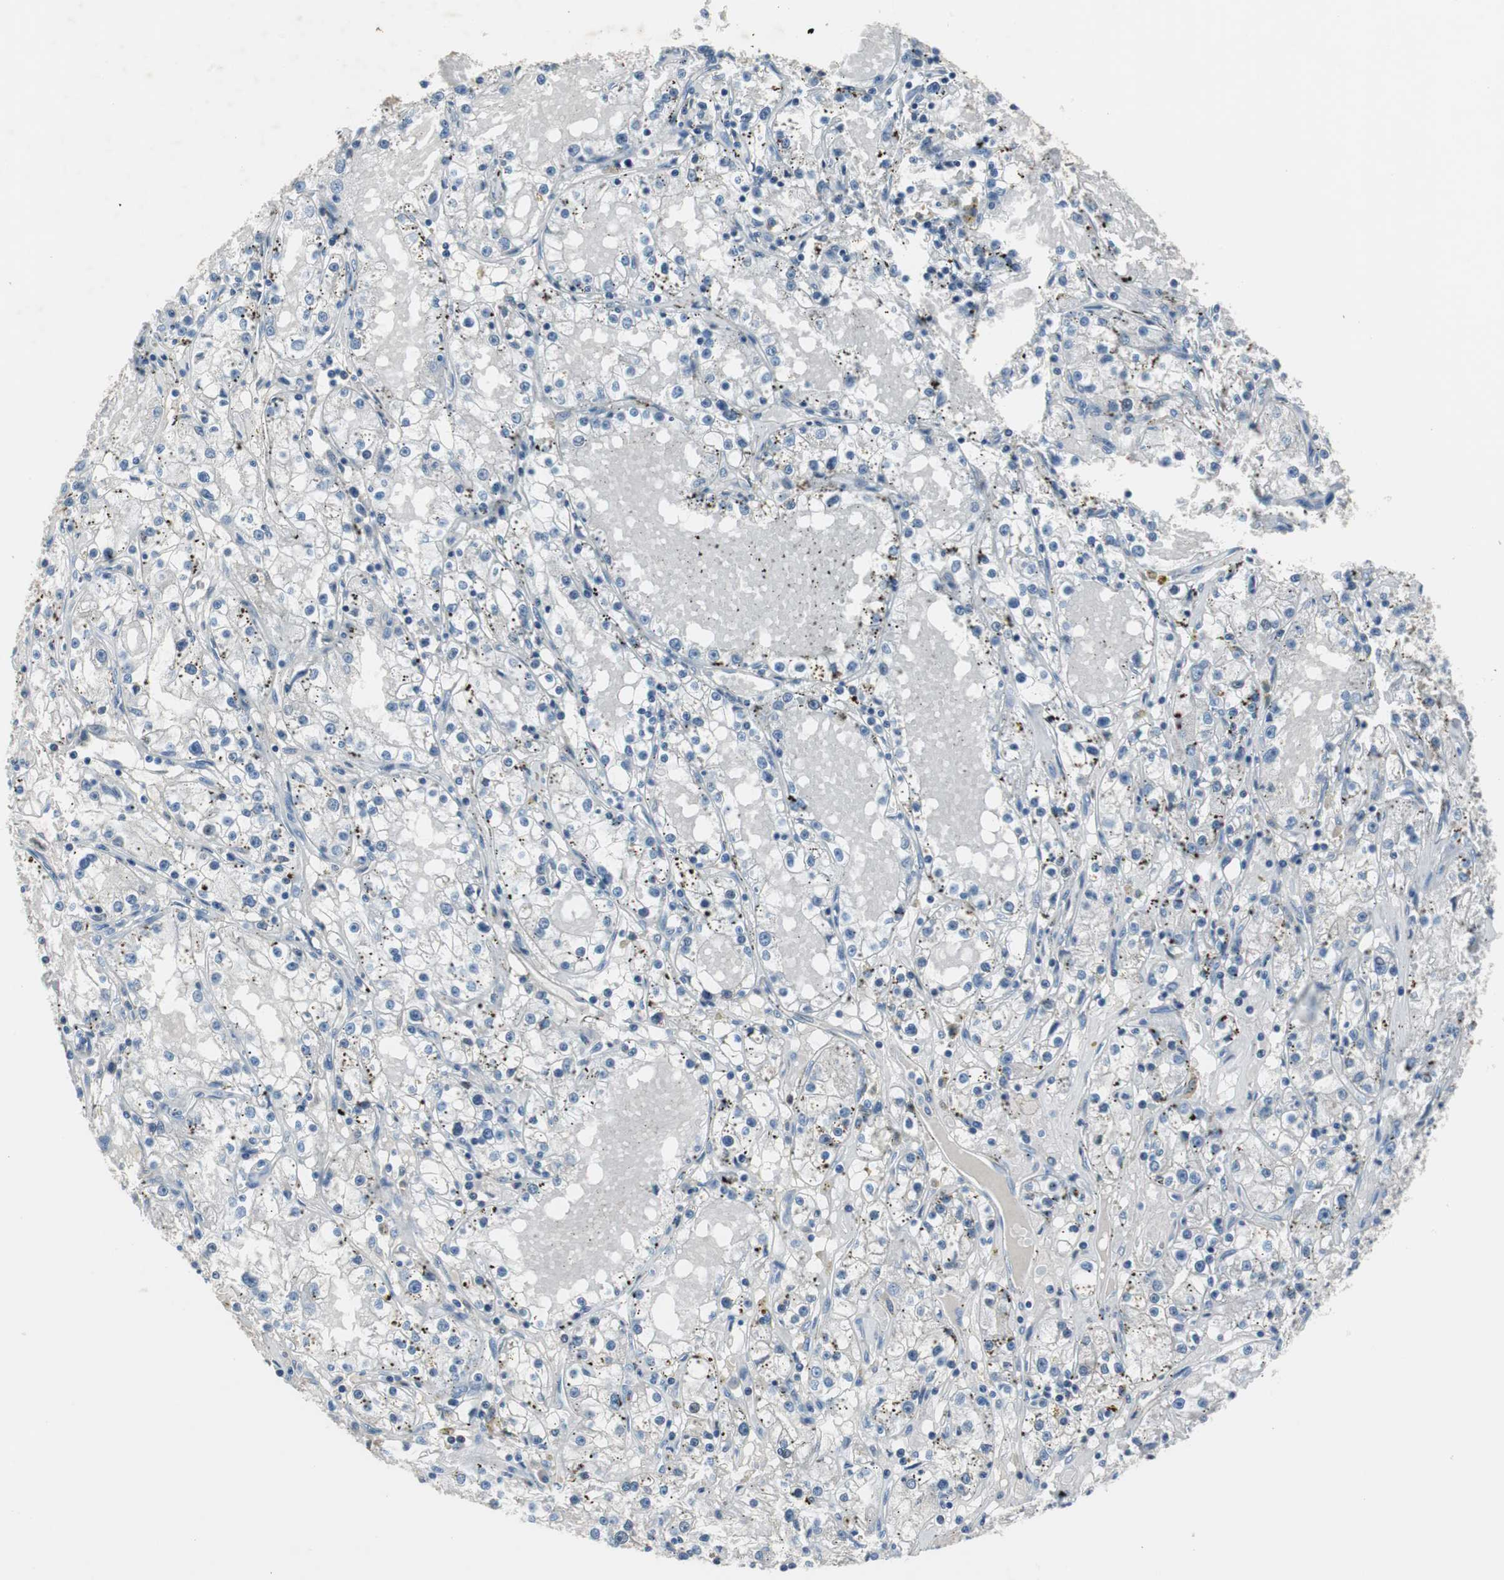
{"staining": {"intensity": "negative", "quantity": "none", "location": "none"}, "tissue": "renal cancer", "cell_type": "Tumor cells", "image_type": "cancer", "snomed": [{"axis": "morphology", "description": "Adenocarcinoma, NOS"}, {"axis": "topography", "description": "Kidney"}], "caption": "Immunohistochemical staining of human renal cancer (adenocarcinoma) demonstrates no significant positivity in tumor cells. (Brightfield microscopy of DAB immunohistochemistry (IHC) at high magnification).", "gene": "SERPINF1", "patient": {"sex": "male", "age": 56}}